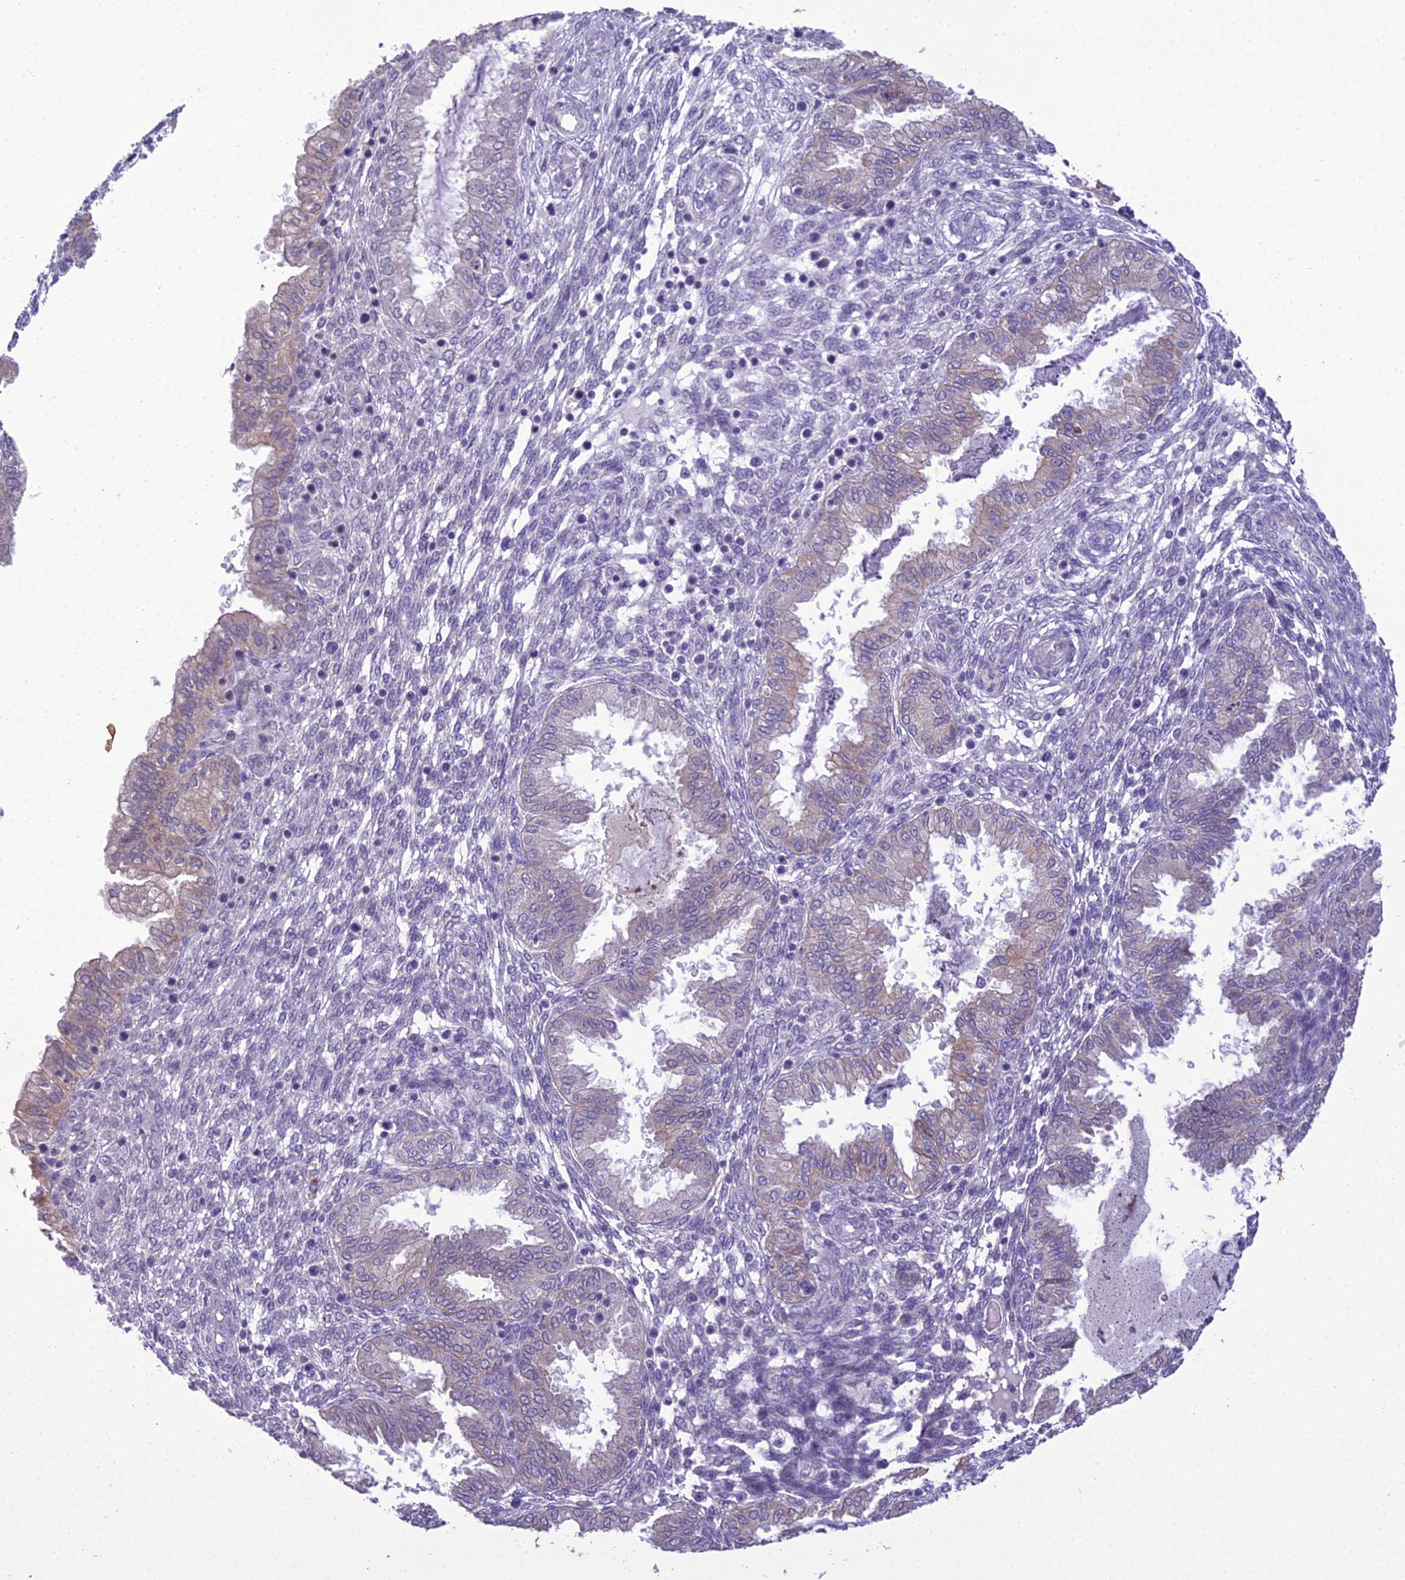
{"staining": {"intensity": "negative", "quantity": "none", "location": "none"}, "tissue": "endometrium", "cell_type": "Cells in endometrial stroma", "image_type": "normal", "snomed": [{"axis": "morphology", "description": "Normal tissue, NOS"}, {"axis": "topography", "description": "Endometrium"}], "caption": "Benign endometrium was stained to show a protein in brown. There is no significant positivity in cells in endometrial stroma. Brightfield microscopy of immunohistochemistry (IHC) stained with DAB (3,3'-diaminobenzidine) (brown) and hematoxylin (blue), captured at high magnification.", "gene": "SCRT1", "patient": {"sex": "female", "age": 33}}